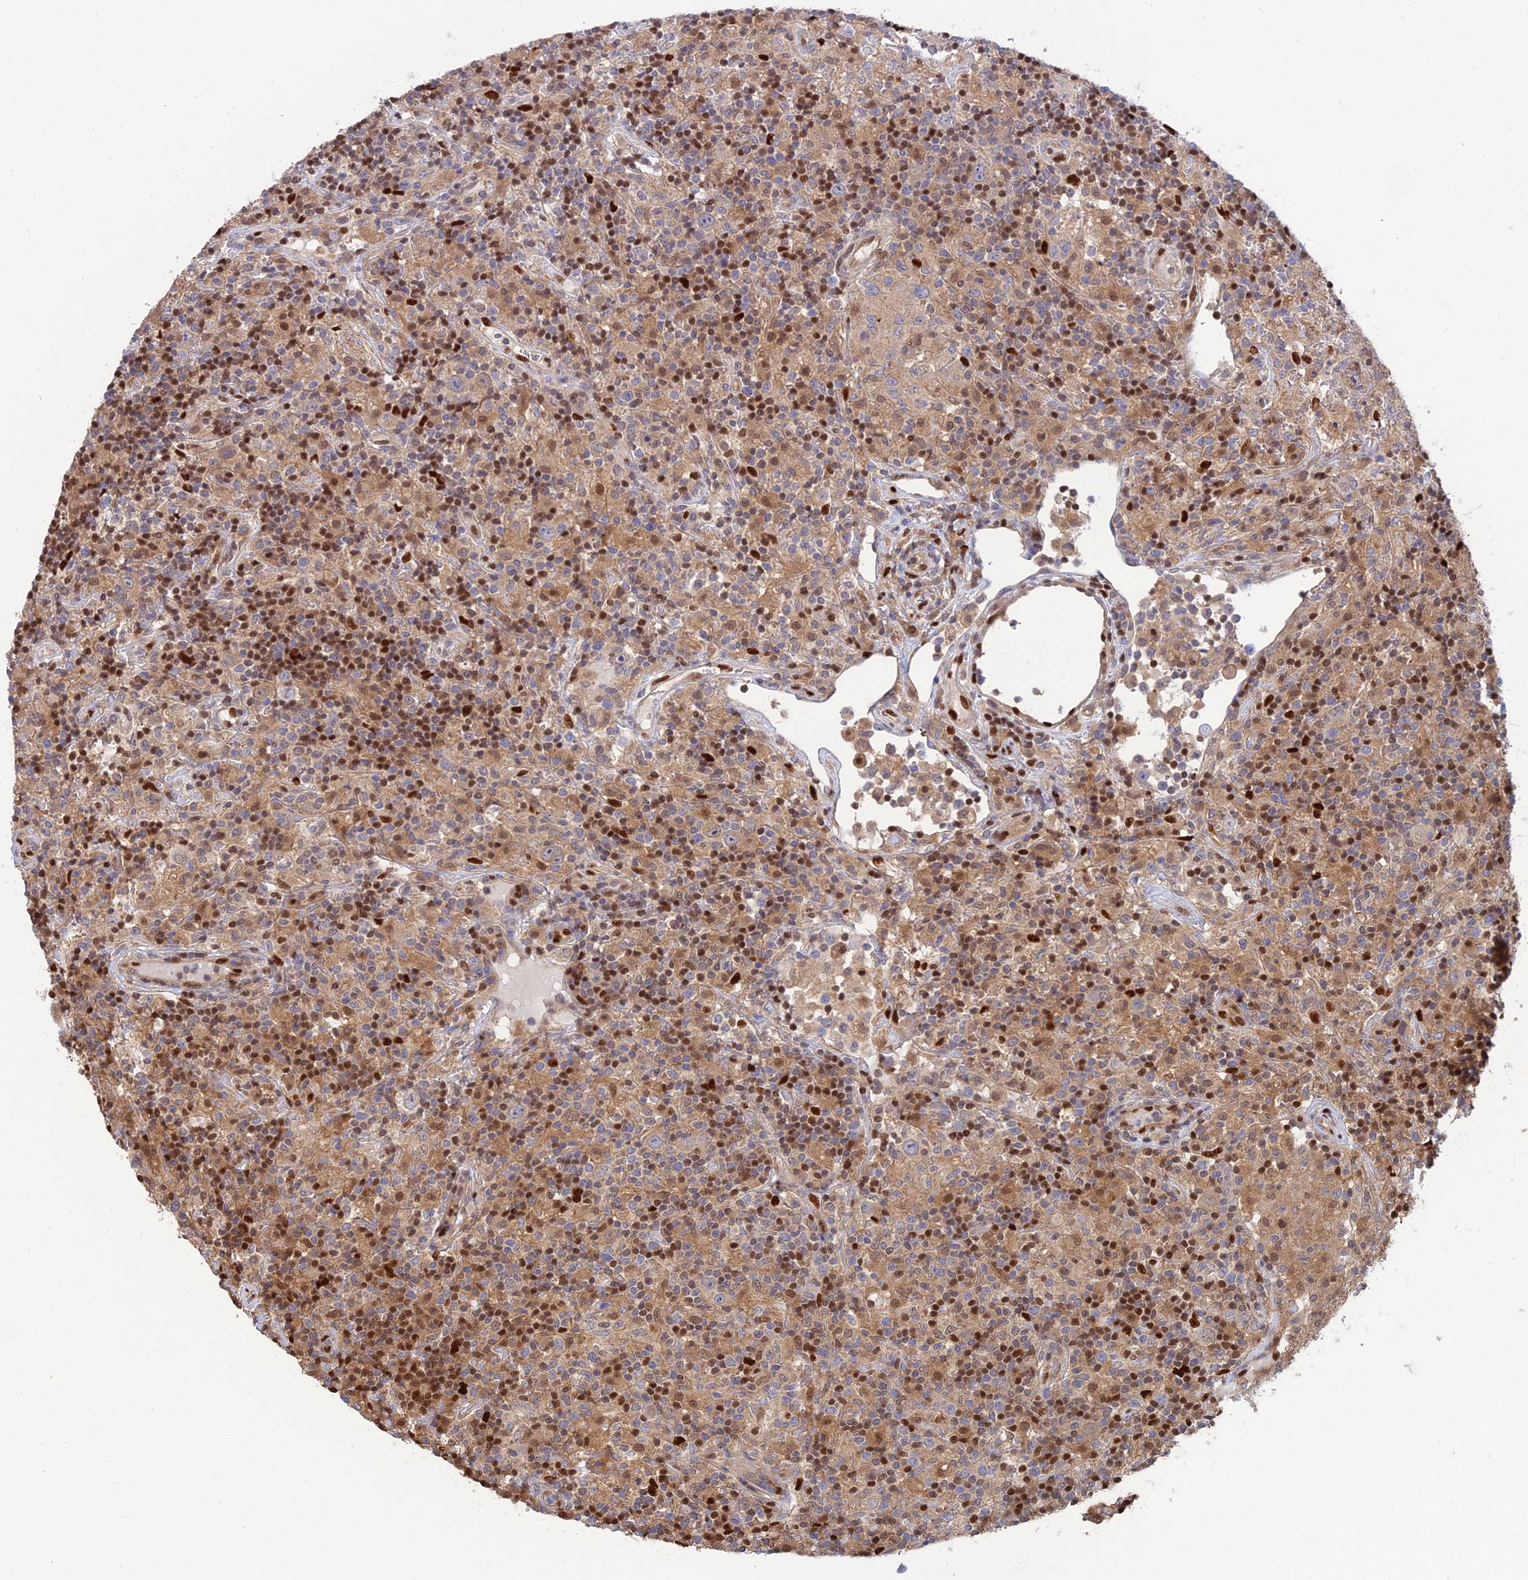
{"staining": {"intensity": "negative", "quantity": "none", "location": "none"}, "tissue": "lymphoma", "cell_type": "Tumor cells", "image_type": "cancer", "snomed": [{"axis": "morphology", "description": "Hodgkin's disease, NOS"}, {"axis": "topography", "description": "Lymph node"}], "caption": "Tumor cells show no significant positivity in lymphoma.", "gene": "DNPEP", "patient": {"sex": "male", "age": 70}}